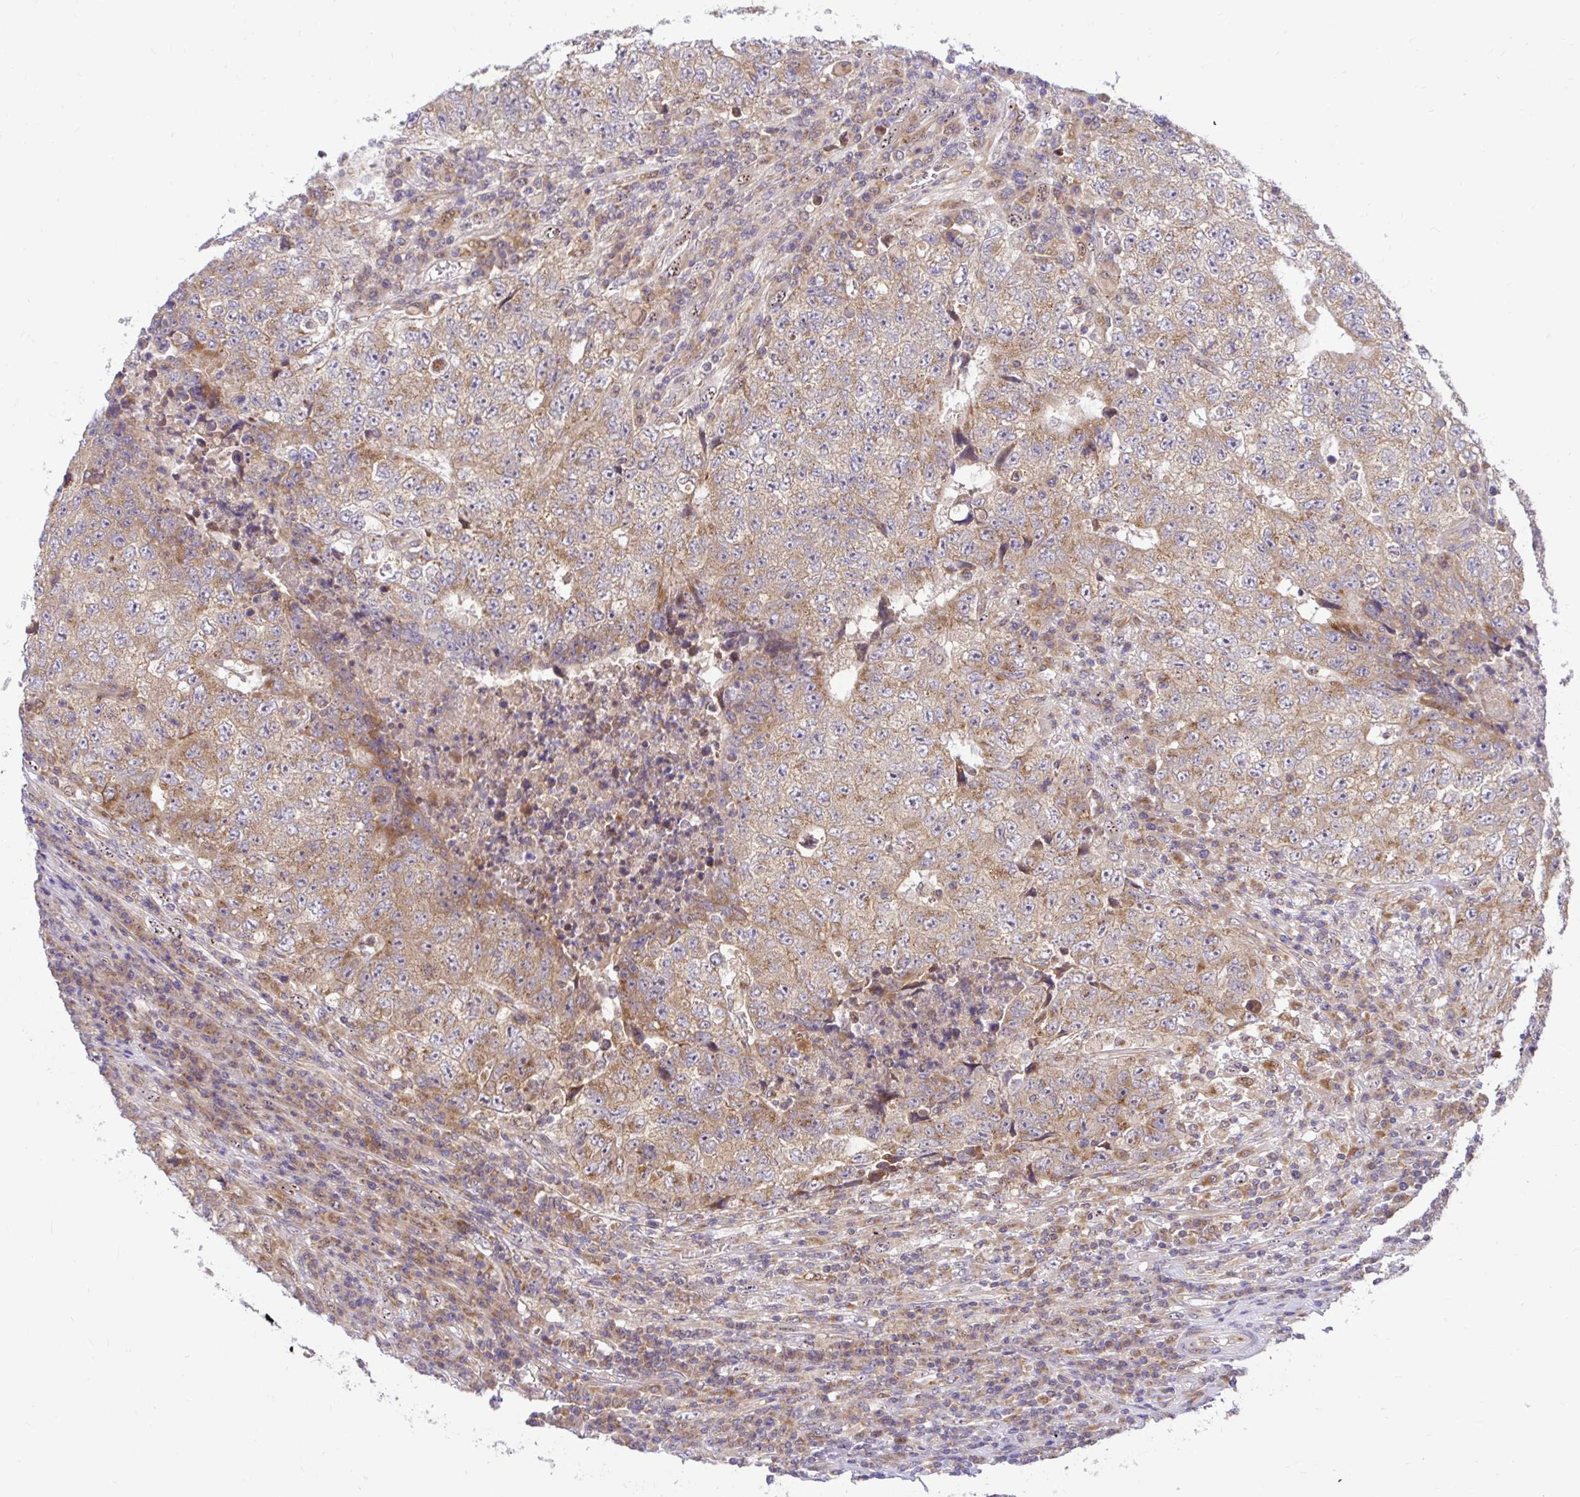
{"staining": {"intensity": "moderate", "quantity": ">75%", "location": "cytoplasmic/membranous"}, "tissue": "testis cancer", "cell_type": "Tumor cells", "image_type": "cancer", "snomed": [{"axis": "morphology", "description": "Necrosis, NOS"}, {"axis": "morphology", "description": "Carcinoma, Embryonal, NOS"}, {"axis": "topography", "description": "Testis"}], "caption": "This image shows IHC staining of human embryonal carcinoma (testis), with medium moderate cytoplasmic/membranous expression in approximately >75% of tumor cells.", "gene": "VTI1B", "patient": {"sex": "male", "age": 19}}